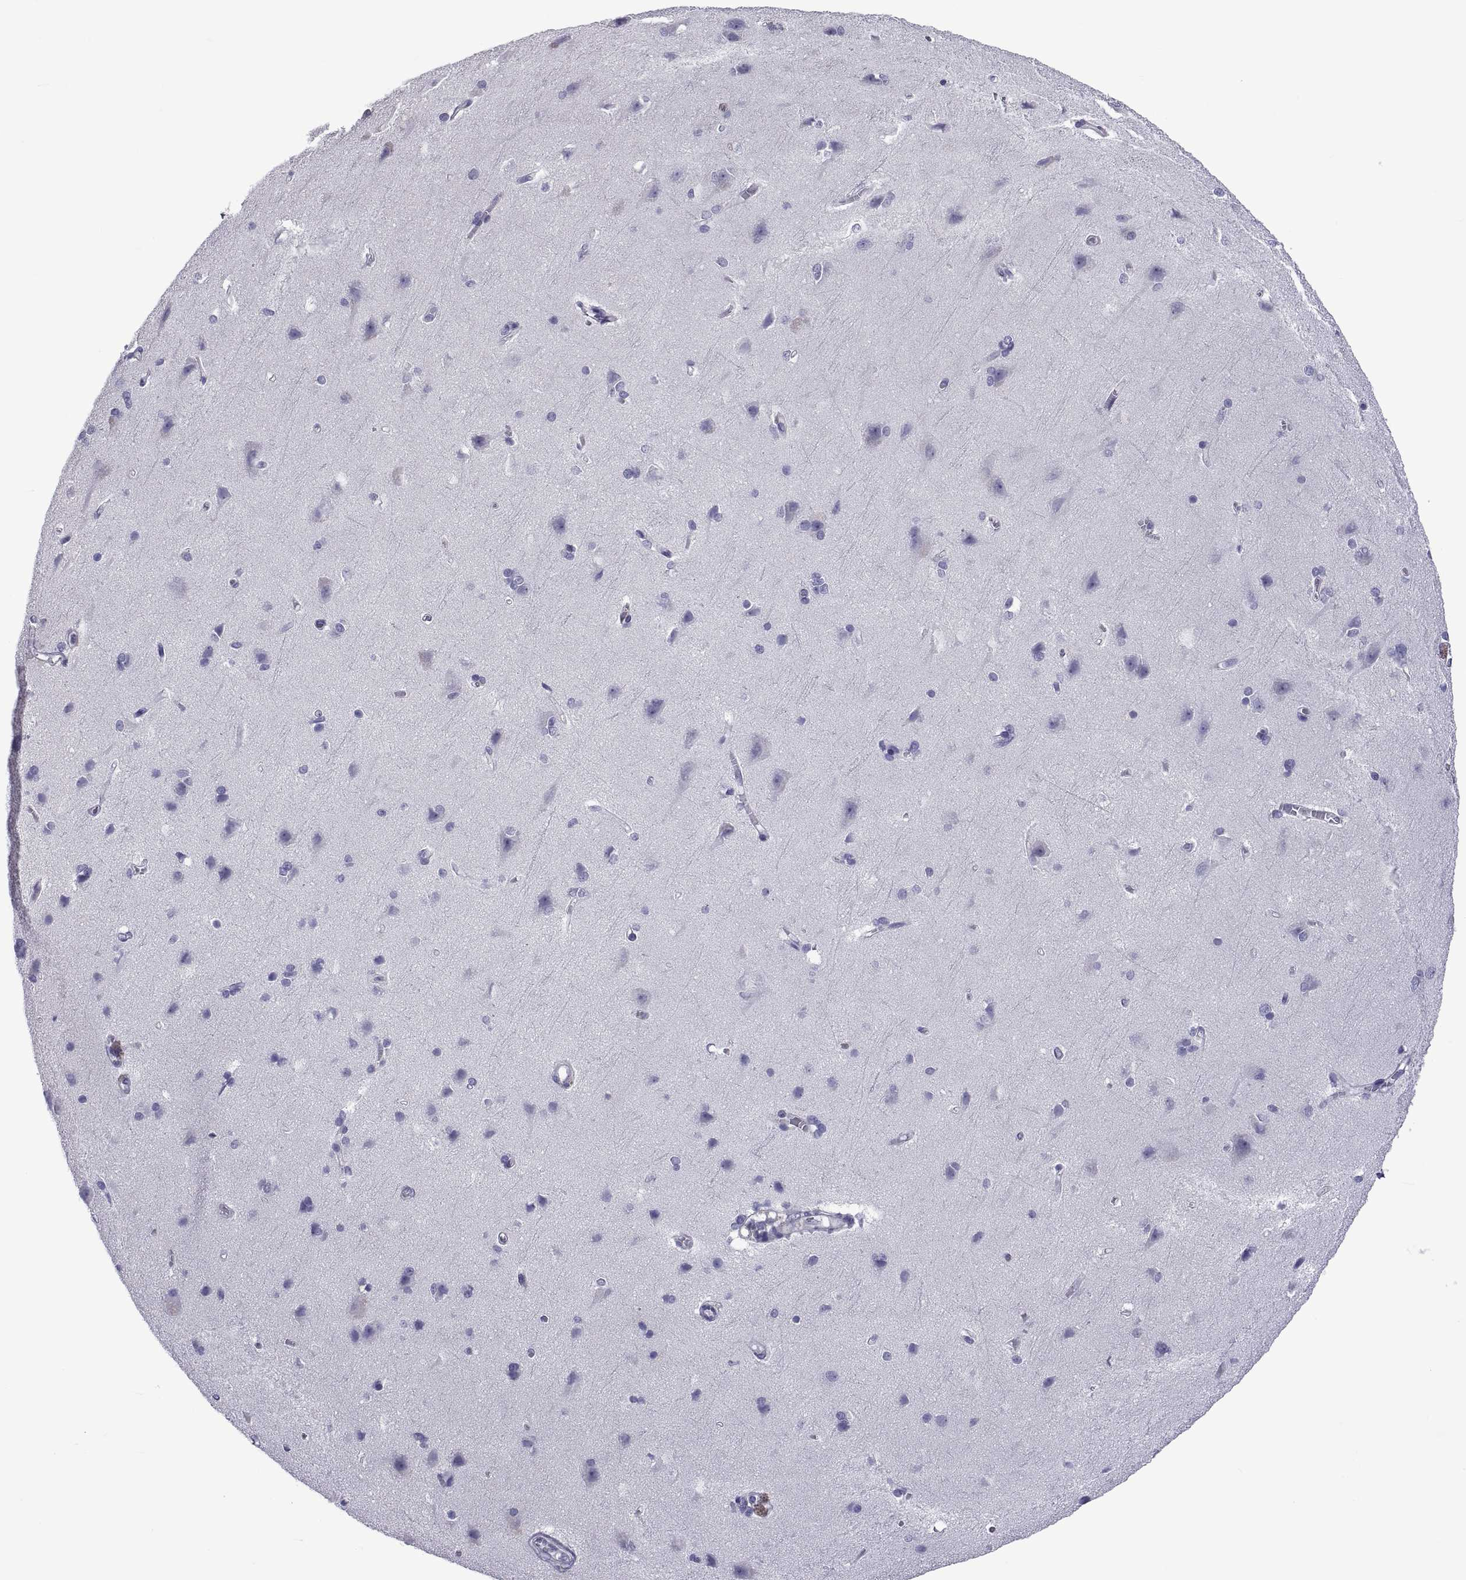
{"staining": {"intensity": "negative", "quantity": "none", "location": "none"}, "tissue": "cerebral cortex", "cell_type": "Endothelial cells", "image_type": "normal", "snomed": [{"axis": "morphology", "description": "Normal tissue, NOS"}, {"axis": "topography", "description": "Cerebral cortex"}], "caption": "Immunohistochemistry histopathology image of benign cerebral cortex stained for a protein (brown), which displays no positivity in endothelial cells. (DAB IHC, high magnification).", "gene": "LCN9", "patient": {"sex": "male", "age": 37}}